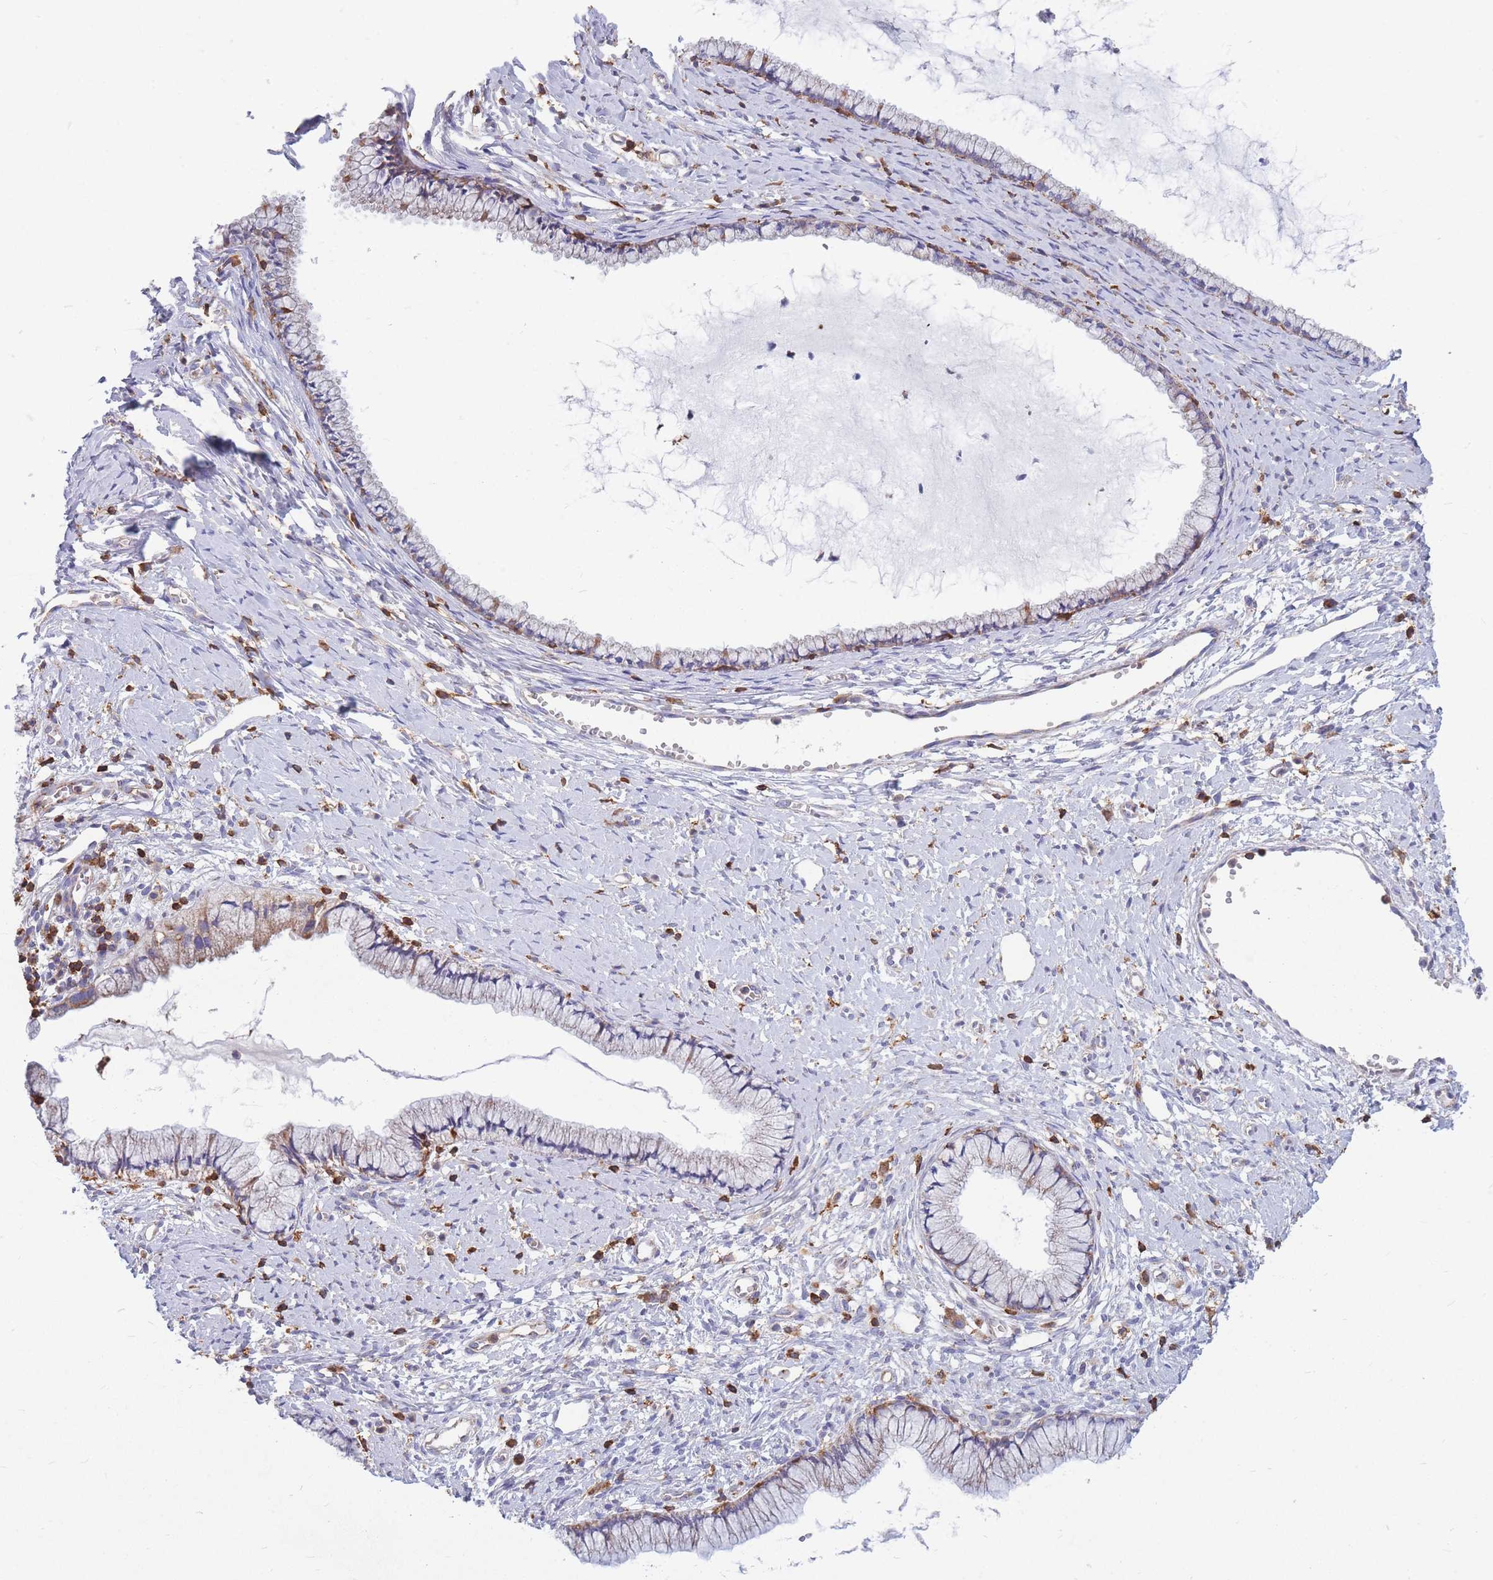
{"staining": {"intensity": "weak", "quantity": "<25%", "location": "cytoplasmic/membranous"}, "tissue": "cervix", "cell_type": "Glandular cells", "image_type": "normal", "snomed": [{"axis": "morphology", "description": "Normal tissue, NOS"}, {"axis": "topography", "description": "Cervix"}], "caption": "The micrograph exhibits no significant positivity in glandular cells of cervix. (DAB immunohistochemistry with hematoxylin counter stain).", "gene": "MRPL54", "patient": {"sex": "female", "age": 40}}